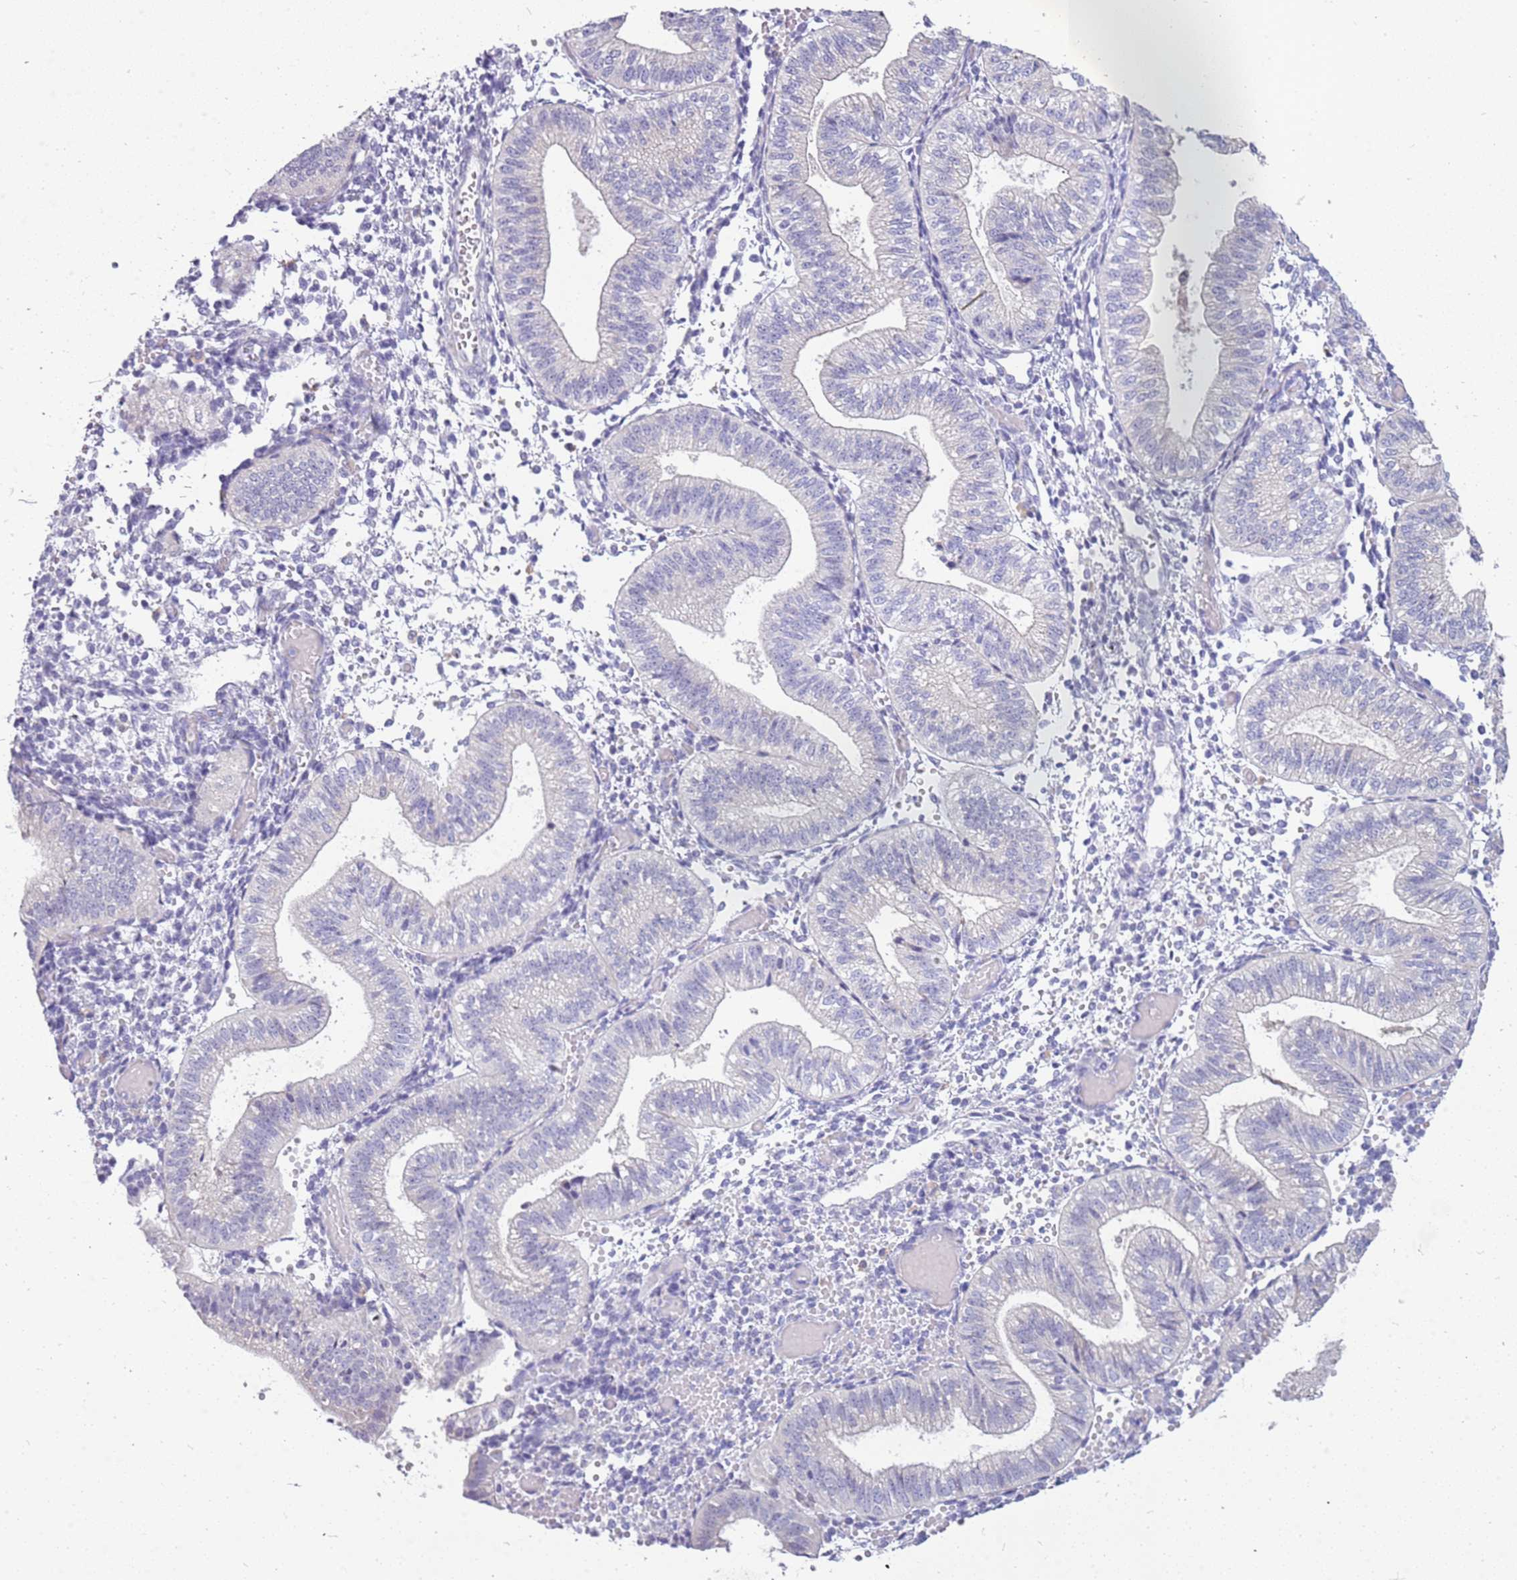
{"staining": {"intensity": "negative", "quantity": "none", "location": "none"}, "tissue": "endometrium", "cell_type": "Cells in endometrial stroma", "image_type": "normal", "snomed": [{"axis": "morphology", "description": "Normal tissue, NOS"}, {"axis": "topography", "description": "Endometrium"}], "caption": "This is an IHC histopathology image of unremarkable human endometrium. There is no expression in cells in endometrial stroma.", "gene": "RHCG", "patient": {"sex": "female", "age": 34}}